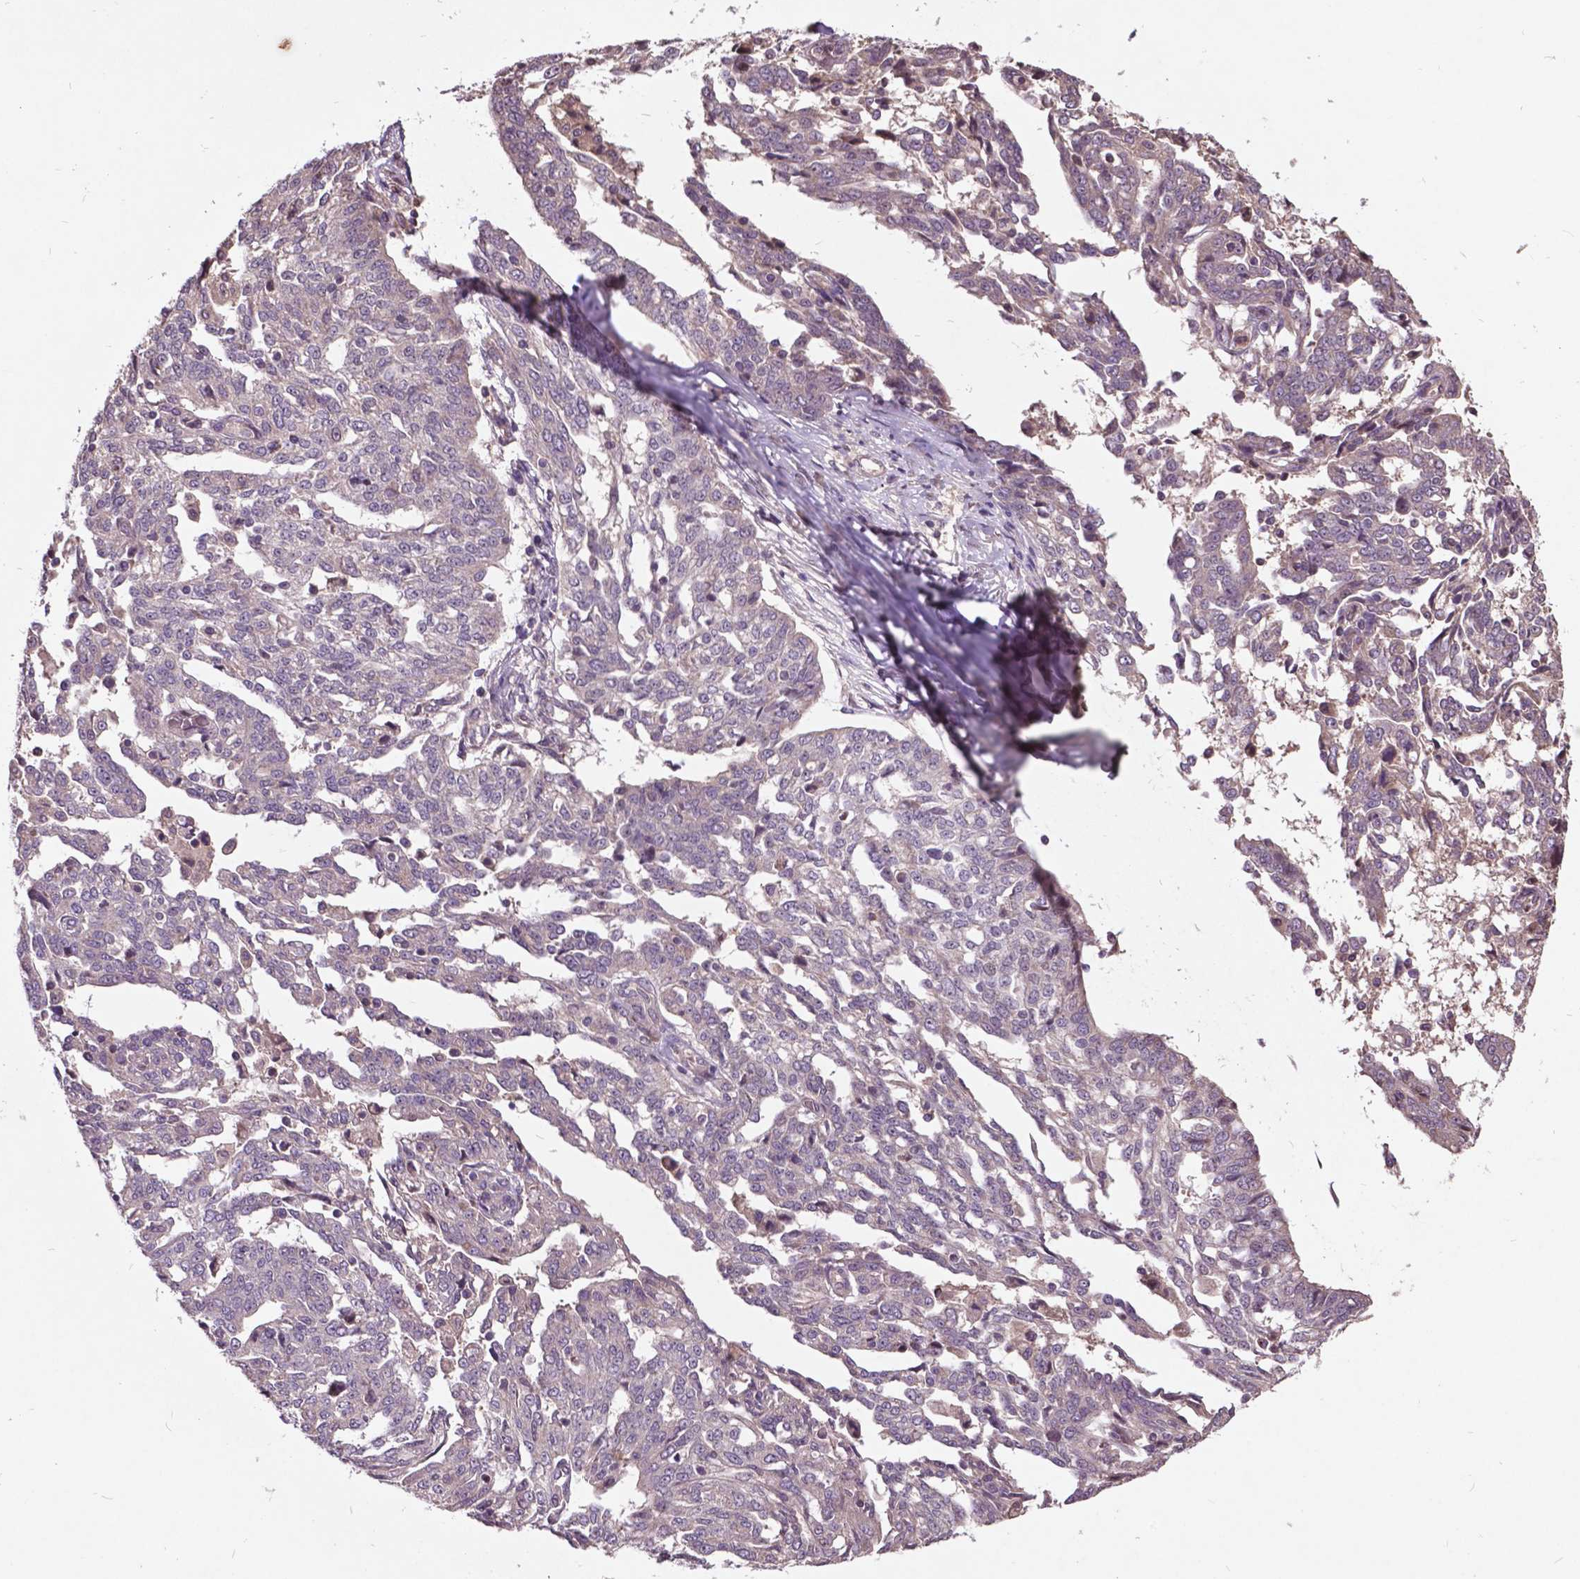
{"staining": {"intensity": "negative", "quantity": "none", "location": "none"}, "tissue": "ovarian cancer", "cell_type": "Tumor cells", "image_type": "cancer", "snomed": [{"axis": "morphology", "description": "Cystadenocarcinoma, serous, NOS"}, {"axis": "topography", "description": "Ovary"}], "caption": "This is an IHC photomicrograph of human ovarian cancer. There is no positivity in tumor cells.", "gene": "AP1S3", "patient": {"sex": "female", "age": 67}}